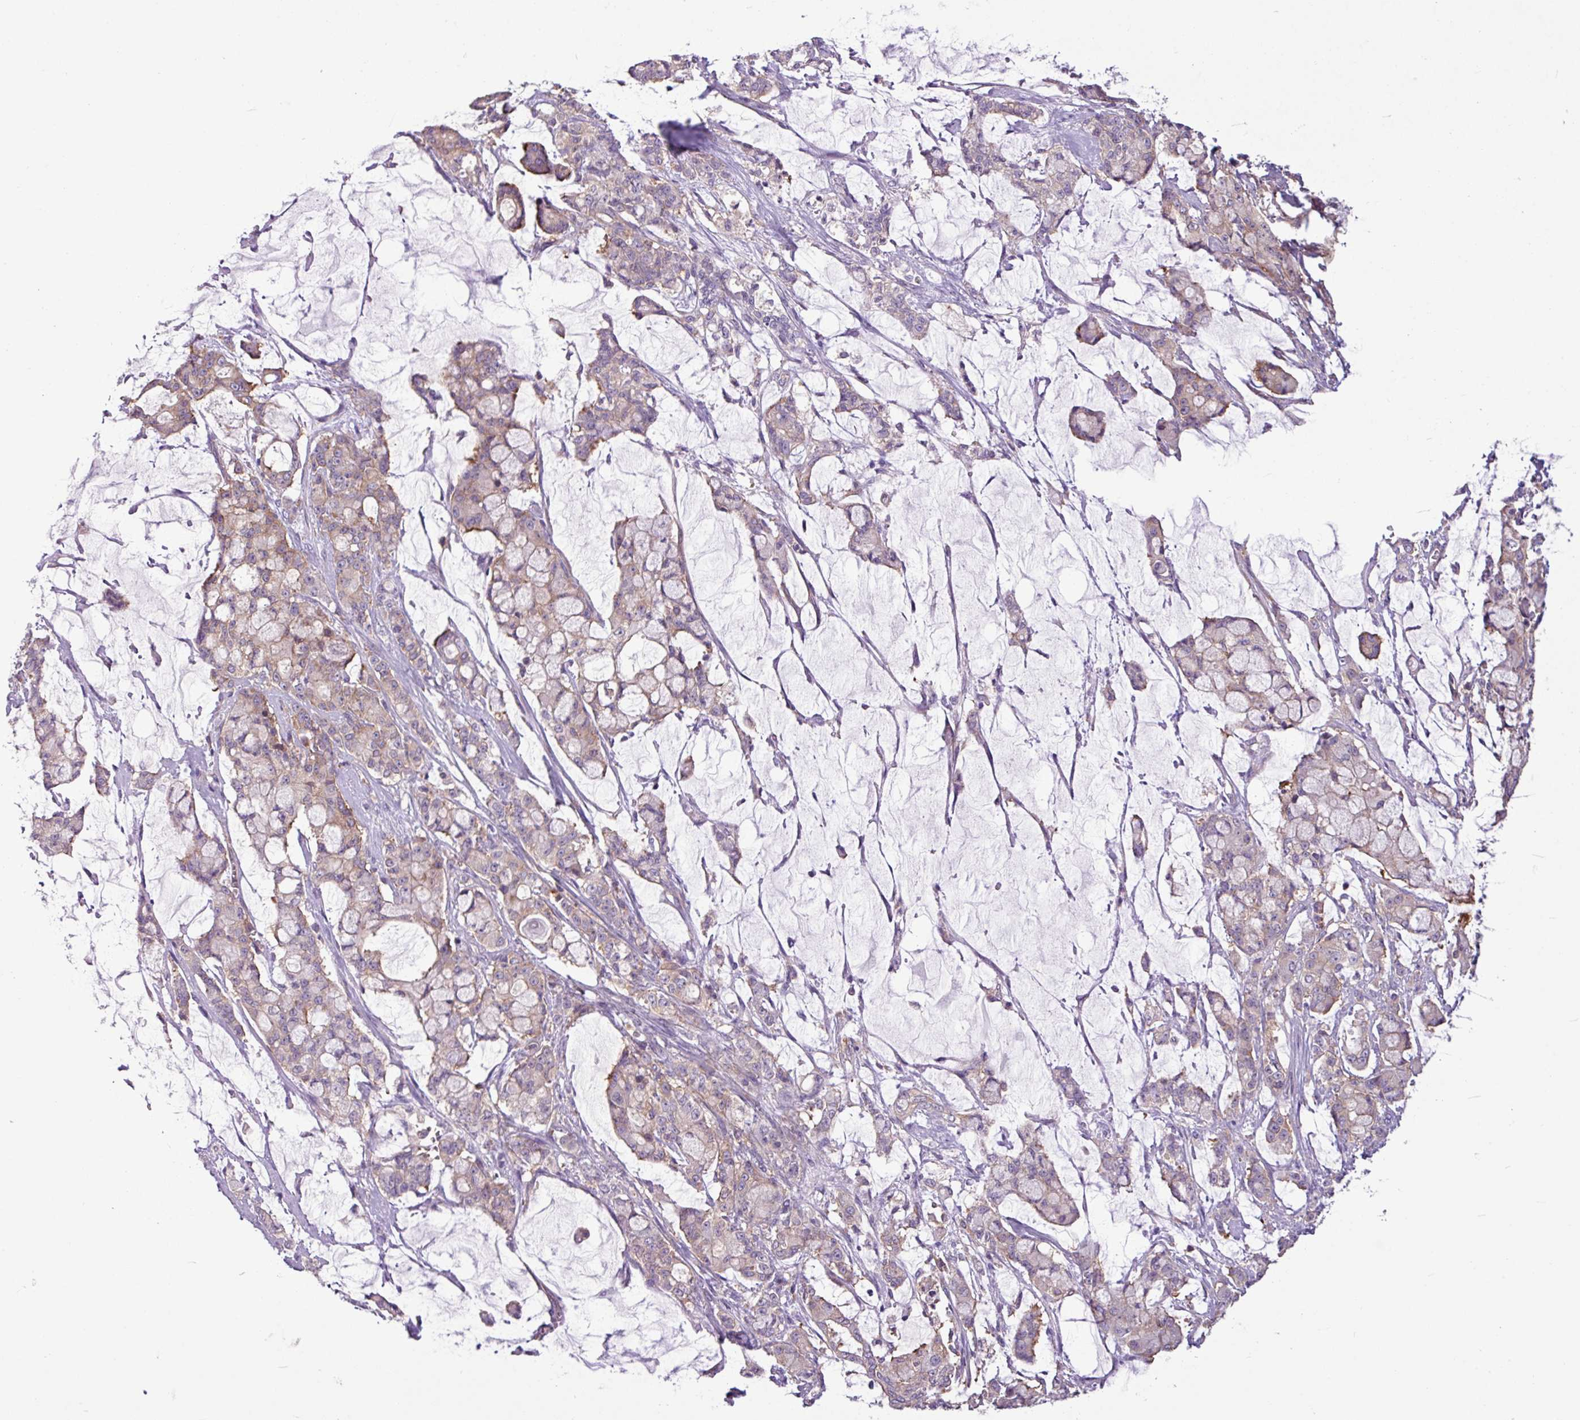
{"staining": {"intensity": "weak", "quantity": ">75%", "location": "cytoplasmic/membranous"}, "tissue": "pancreatic cancer", "cell_type": "Tumor cells", "image_type": "cancer", "snomed": [{"axis": "morphology", "description": "Adenocarcinoma, NOS"}, {"axis": "topography", "description": "Pancreas"}], "caption": "The immunohistochemical stain labels weak cytoplasmic/membranous staining in tumor cells of pancreatic cancer (adenocarcinoma) tissue.", "gene": "MROH2A", "patient": {"sex": "female", "age": 73}}